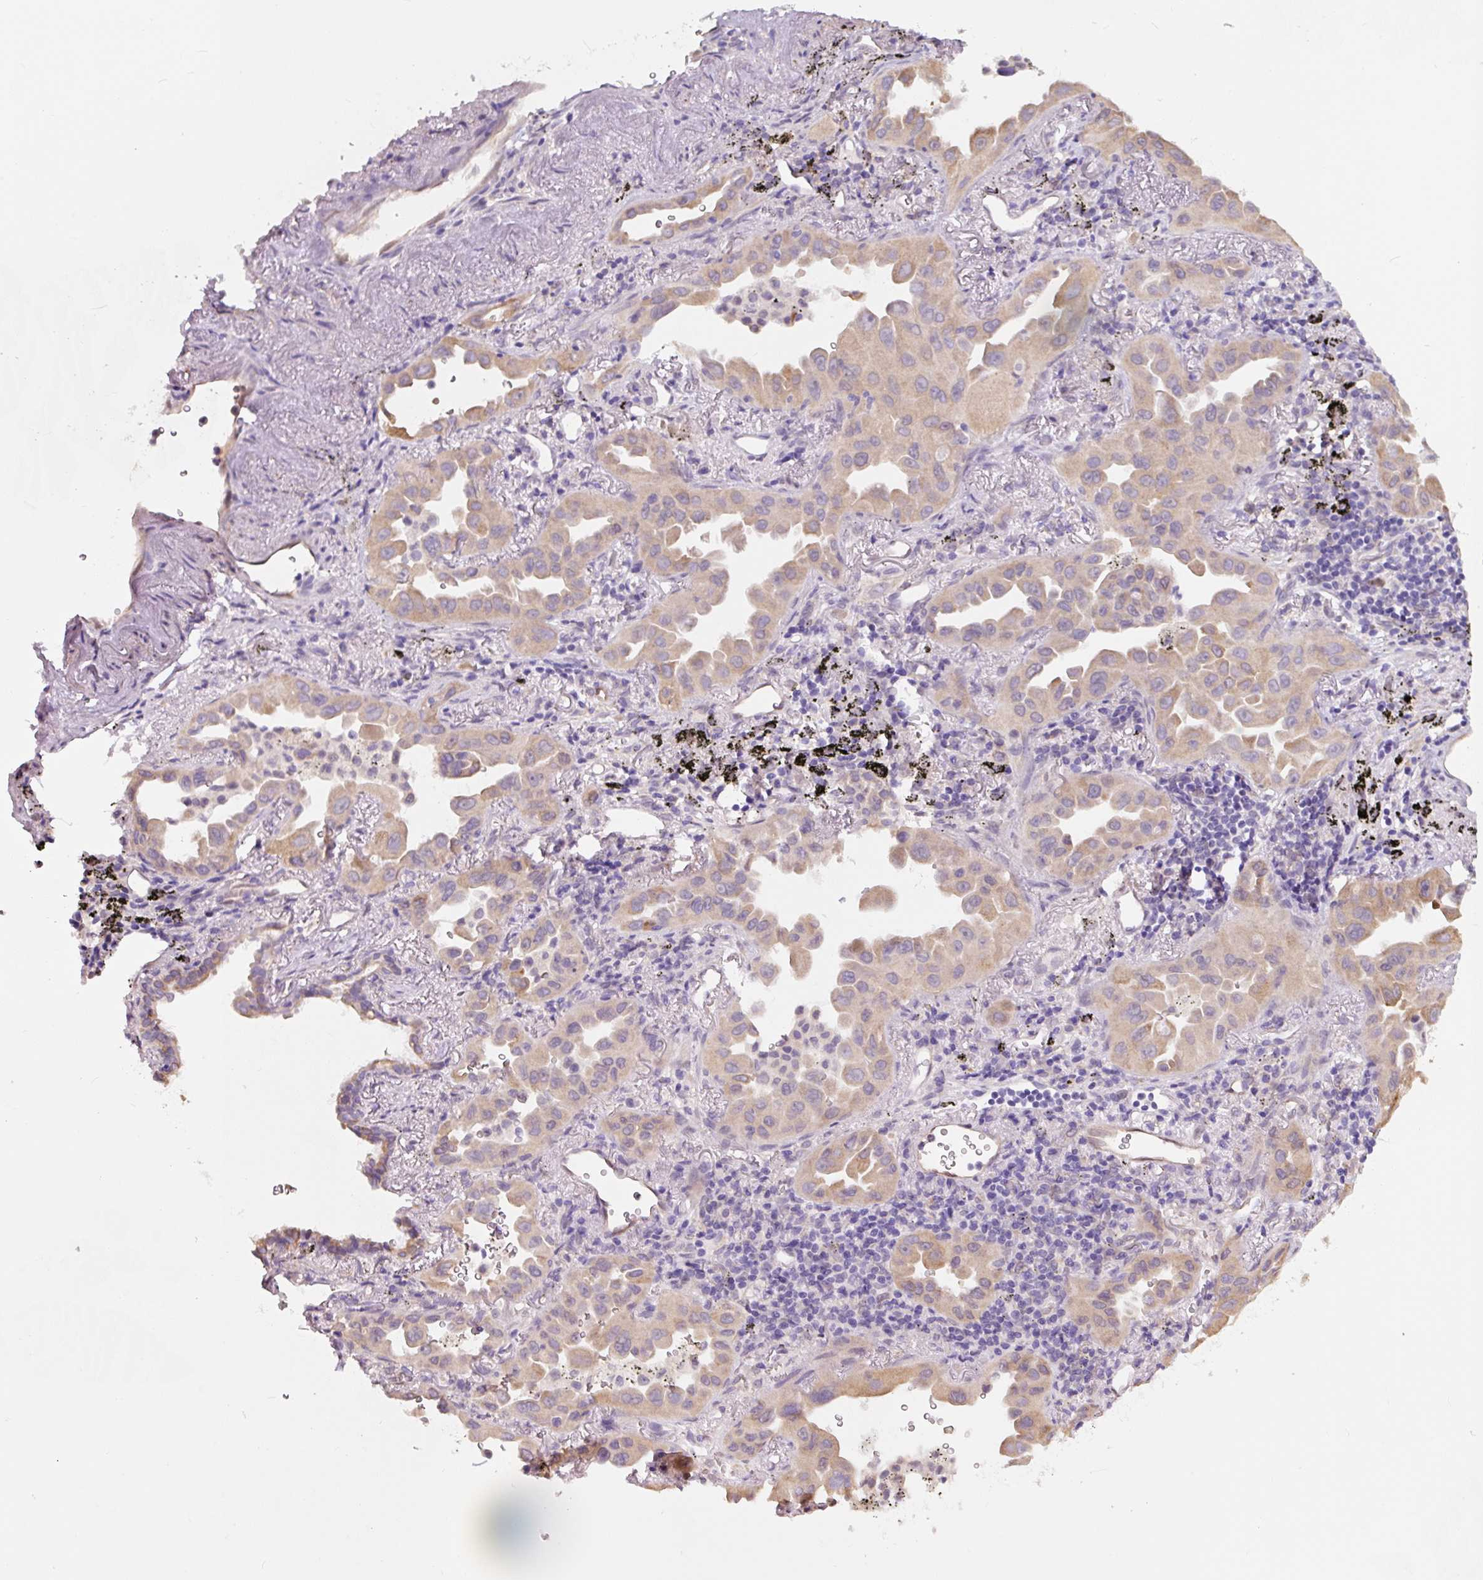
{"staining": {"intensity": "weak", "quantity": ">75%", "location": "cytoplasmic/membranous"}, "tissue": "lung cancer", "cell_type": "Tumor cells", "image_type": "cancer", "snomed": [{"axis": "morphology", "description": "Adenocarcinoma, NOS"}, {"axis": "topography", "description": "Lung"}], "caption": "Human adenocarcinoma (lung) stained for a protein (brown) shows weak cytoplasmic/membranous positive expression in approximately >75% of tumor cells.", "gene": "ASRGL1", "patient": {"sex": "male", "age": 68}}